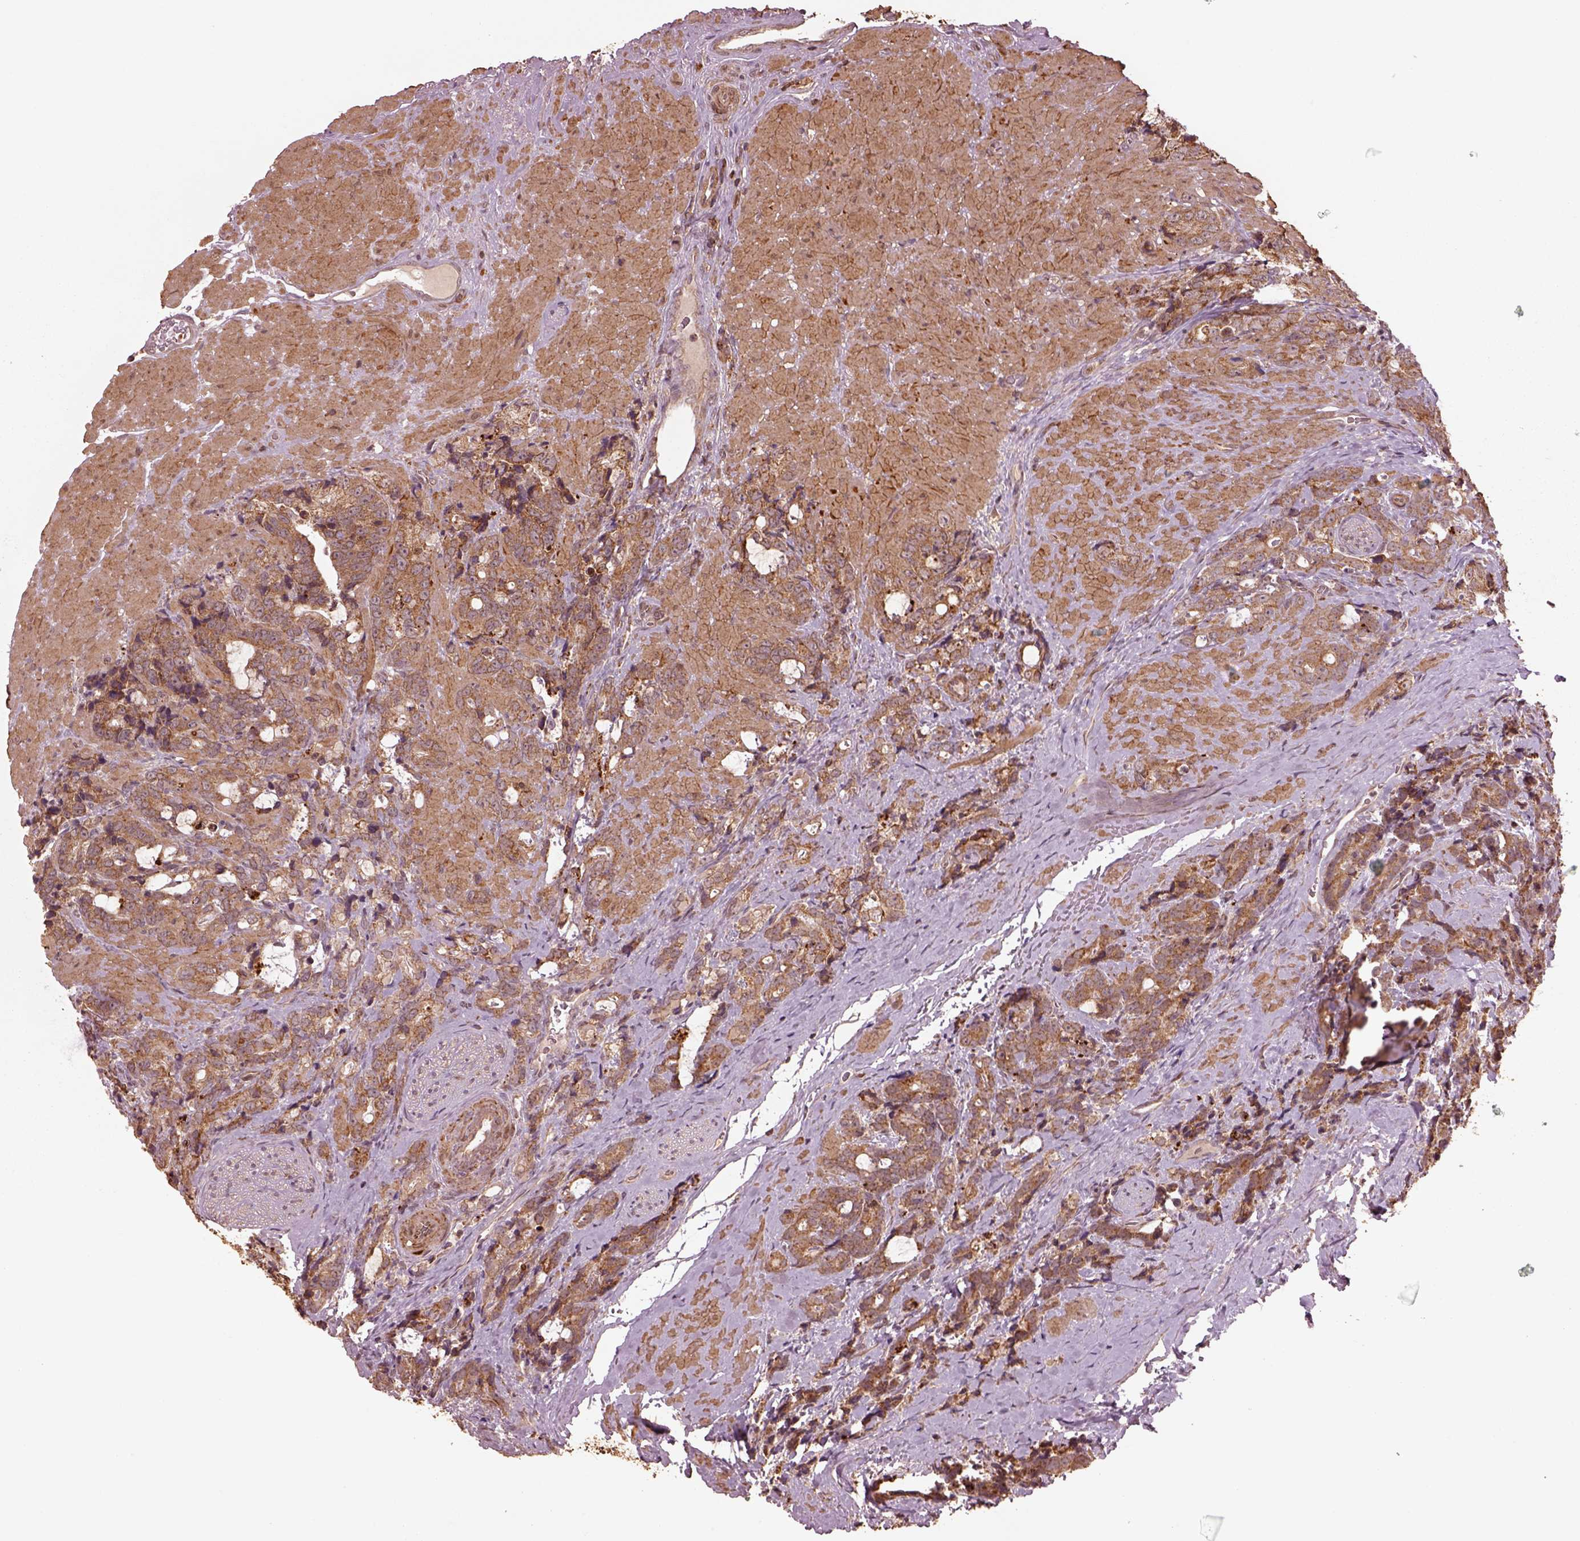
{"staining": {"intensity": "moderate", "quantity": ">75%", "location": "cytoplasmic/membranous"}, "tissue": "prostate cancer", "cell_type": "Tumor cells", "image_type": "cancer", "snomed": [{"axis": "morphology", "description": "Adenocarcinoma, High grade"}, {"axis": "topography", "description": "Prostate"}], "caption": "DAB (3,3'-diaminobenzidine) immunohistochemical staining of human prostate cancer shows moderate cytoplasmic/membranous protein staining in approximately >75% of tumor cells.", "gene": "SEL1L3", "patient": {"sex": "male", "age": 74}}